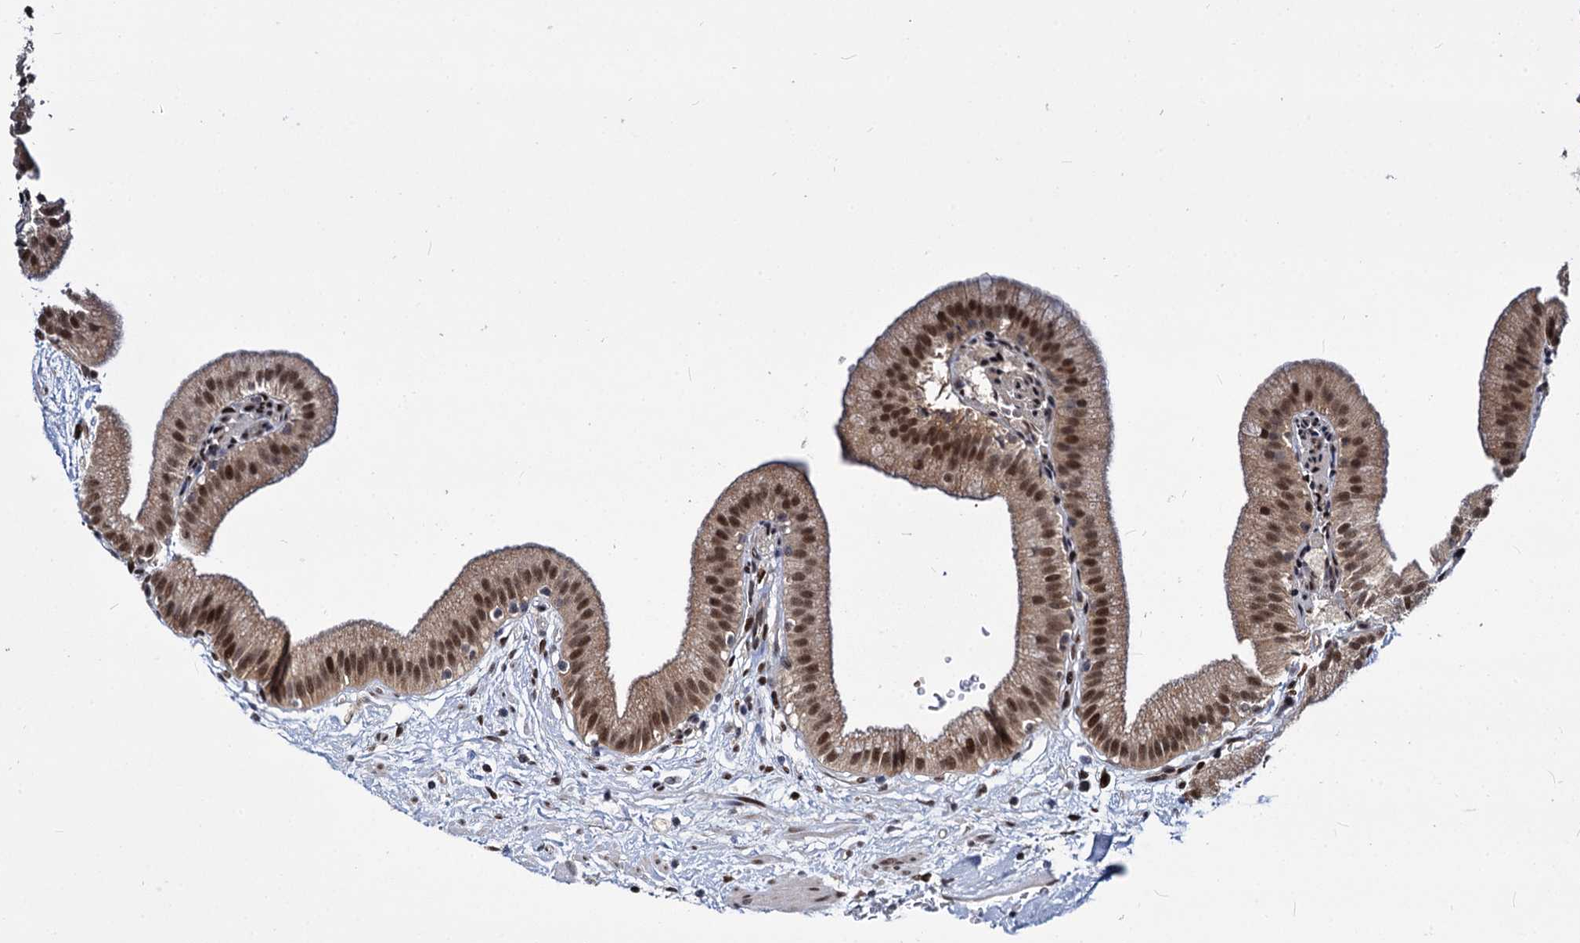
{"staining": {"intensity": "moderate", "quantity": ">75%", "location": "nuclear"}, "tissue": "gallbladder", "cell_type": "Glandular cells", "image_type": "normal", "snomed": [{"axis": "morphology", "description": "Normal tissue, NOS"}, {"axis": "topography", "description": "Gallbladder"}], "caption": "Human gallbladder stained with a brown dye exhibits moderate nuclear positive expression in about >75% of glandular cells.", "gene": "MAML2", "patient": {"sex": "male", "age": 55}}